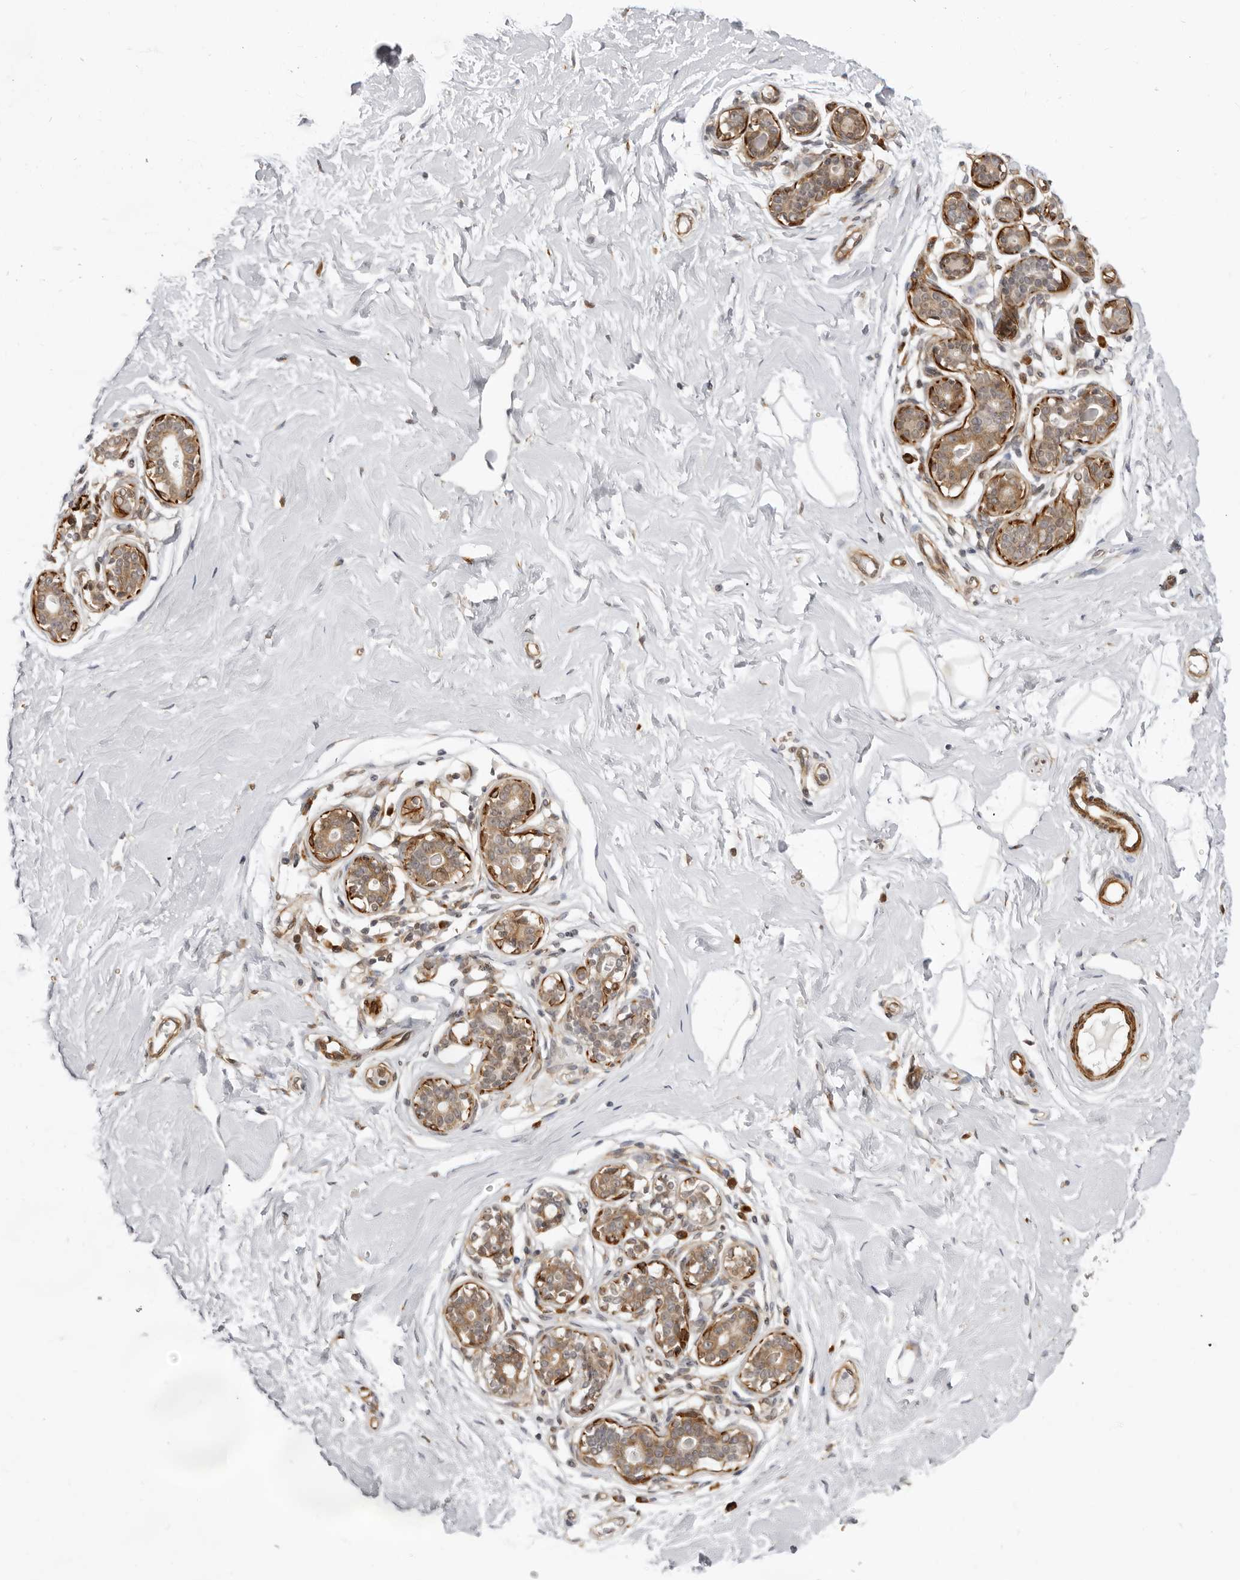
{"staining": {"intensity": "negative", "quantity": "none", "location": "none"}, "tissue": "breast", "cell_type": "Adipocytes", "image_type": "normal", "snomed": [{"axis": "morphology", "description": "Normal tissue, NOS"}, {"axis": "morphology", "description": "Adenoma, NOS"}, {"axis": "topography", "description": "Breast"}], "caption": "Adipocytes show no significant positivity in unremarkable breast. (DAB (3,3'-diaminobenzidine) IHC with hematoxylin counter stain).", "gene": "SRGAP2", "patient": {"sex": "female", "age": 23}}